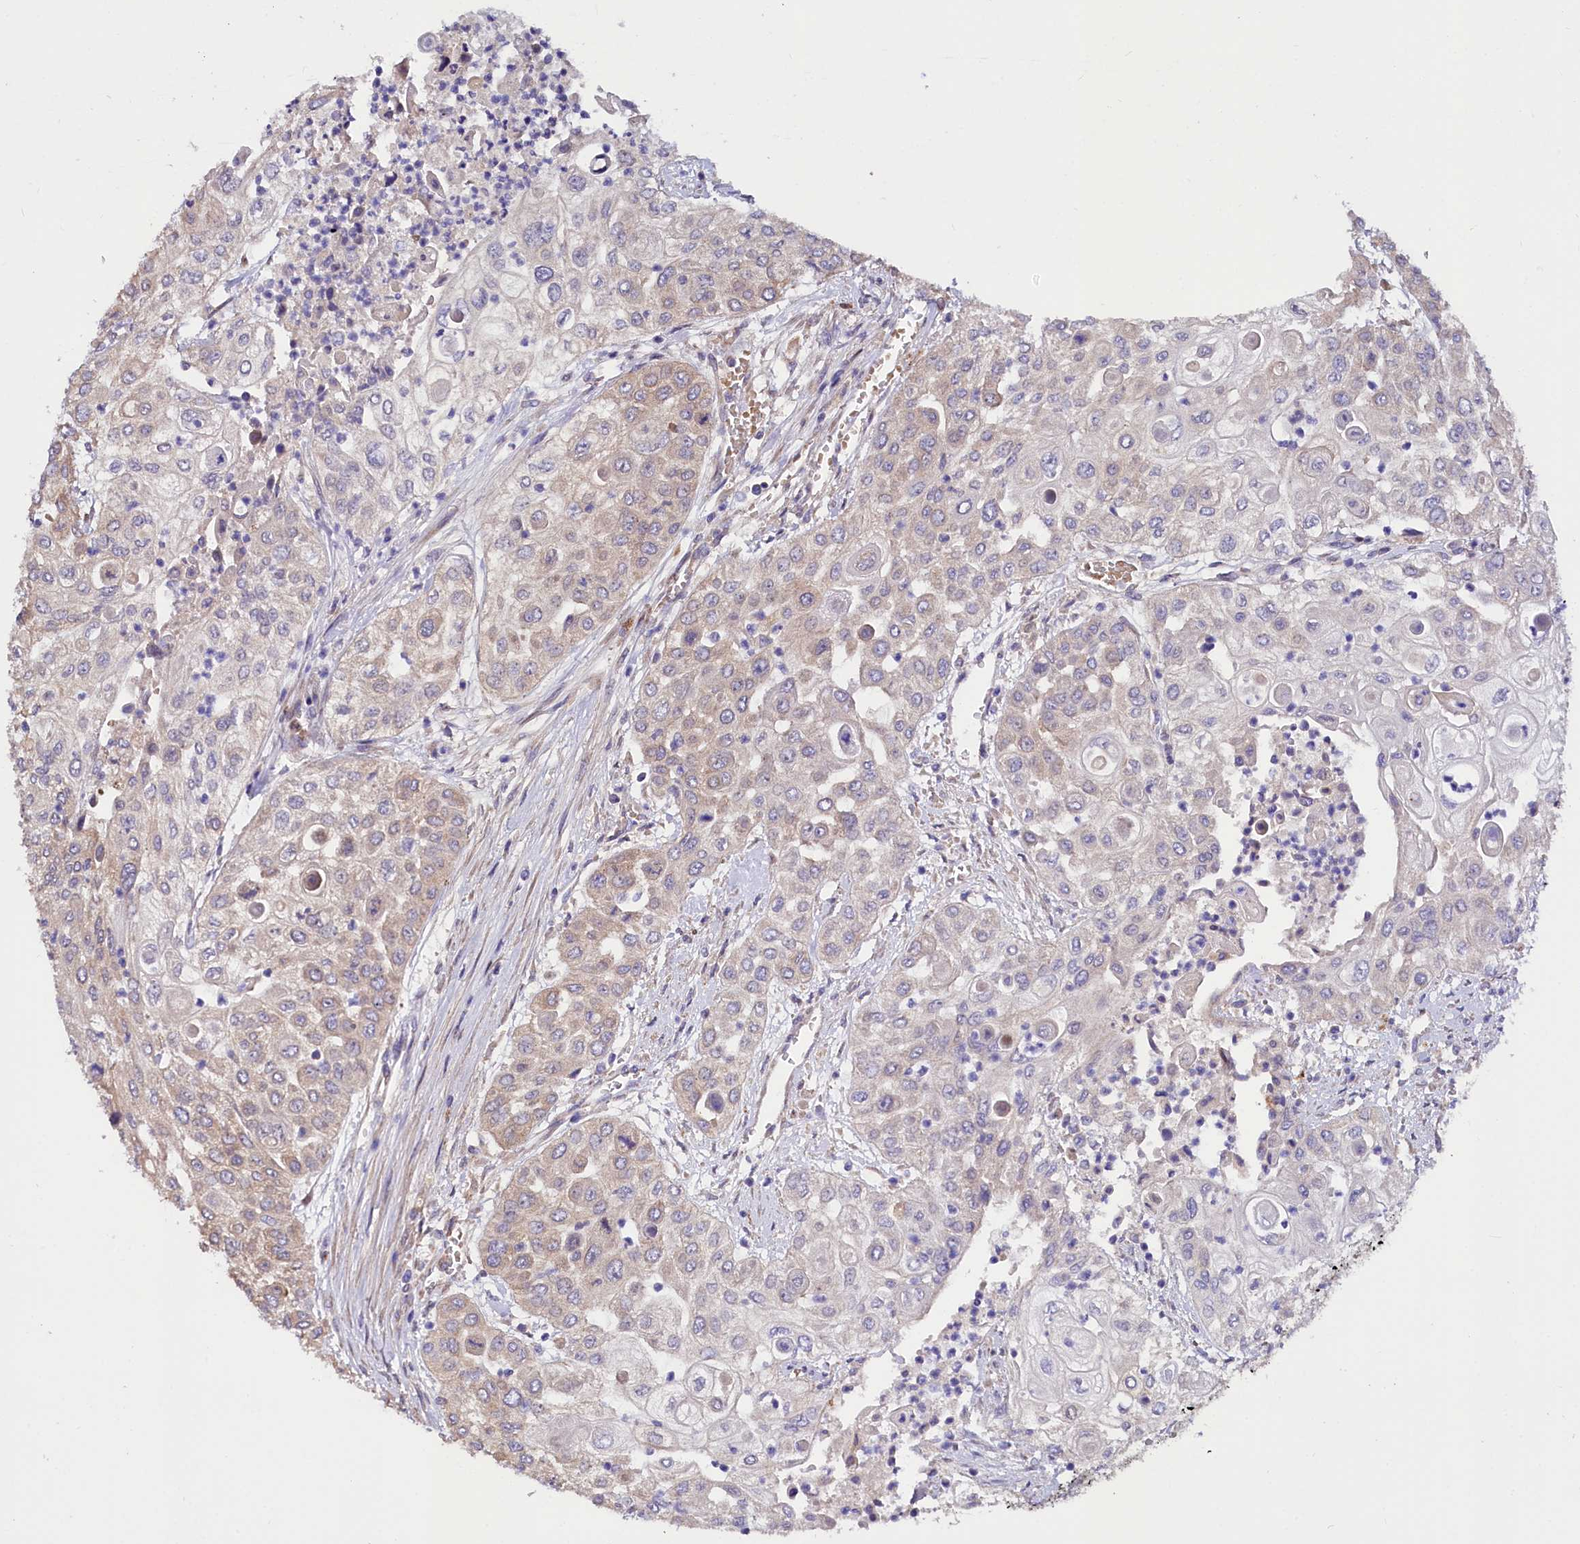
{"staining": {"intensity": "weak", "quantity": "<25%", "location": "cytoplasmic/membranous"}, "tissue": "urothelial cancer", "cell_type": "Tumor cells", "image_type": "cancer", "snomed": [{"axis": "morphology", "description": "Urothelial carcinoma, High grade"}, {"axis": "topography", "description": "Urinary bladder"}], "caption": "This image is of urothelial cancer stained with IHC to label a protein in brown with the nuclei are counter-stained blue. There is no positivity in tumor cells. (DAB immunohistochemistry (IHC), high magnification).", "gene": "PDZRN3", "patient": {"sex": "female", "age": 79}}